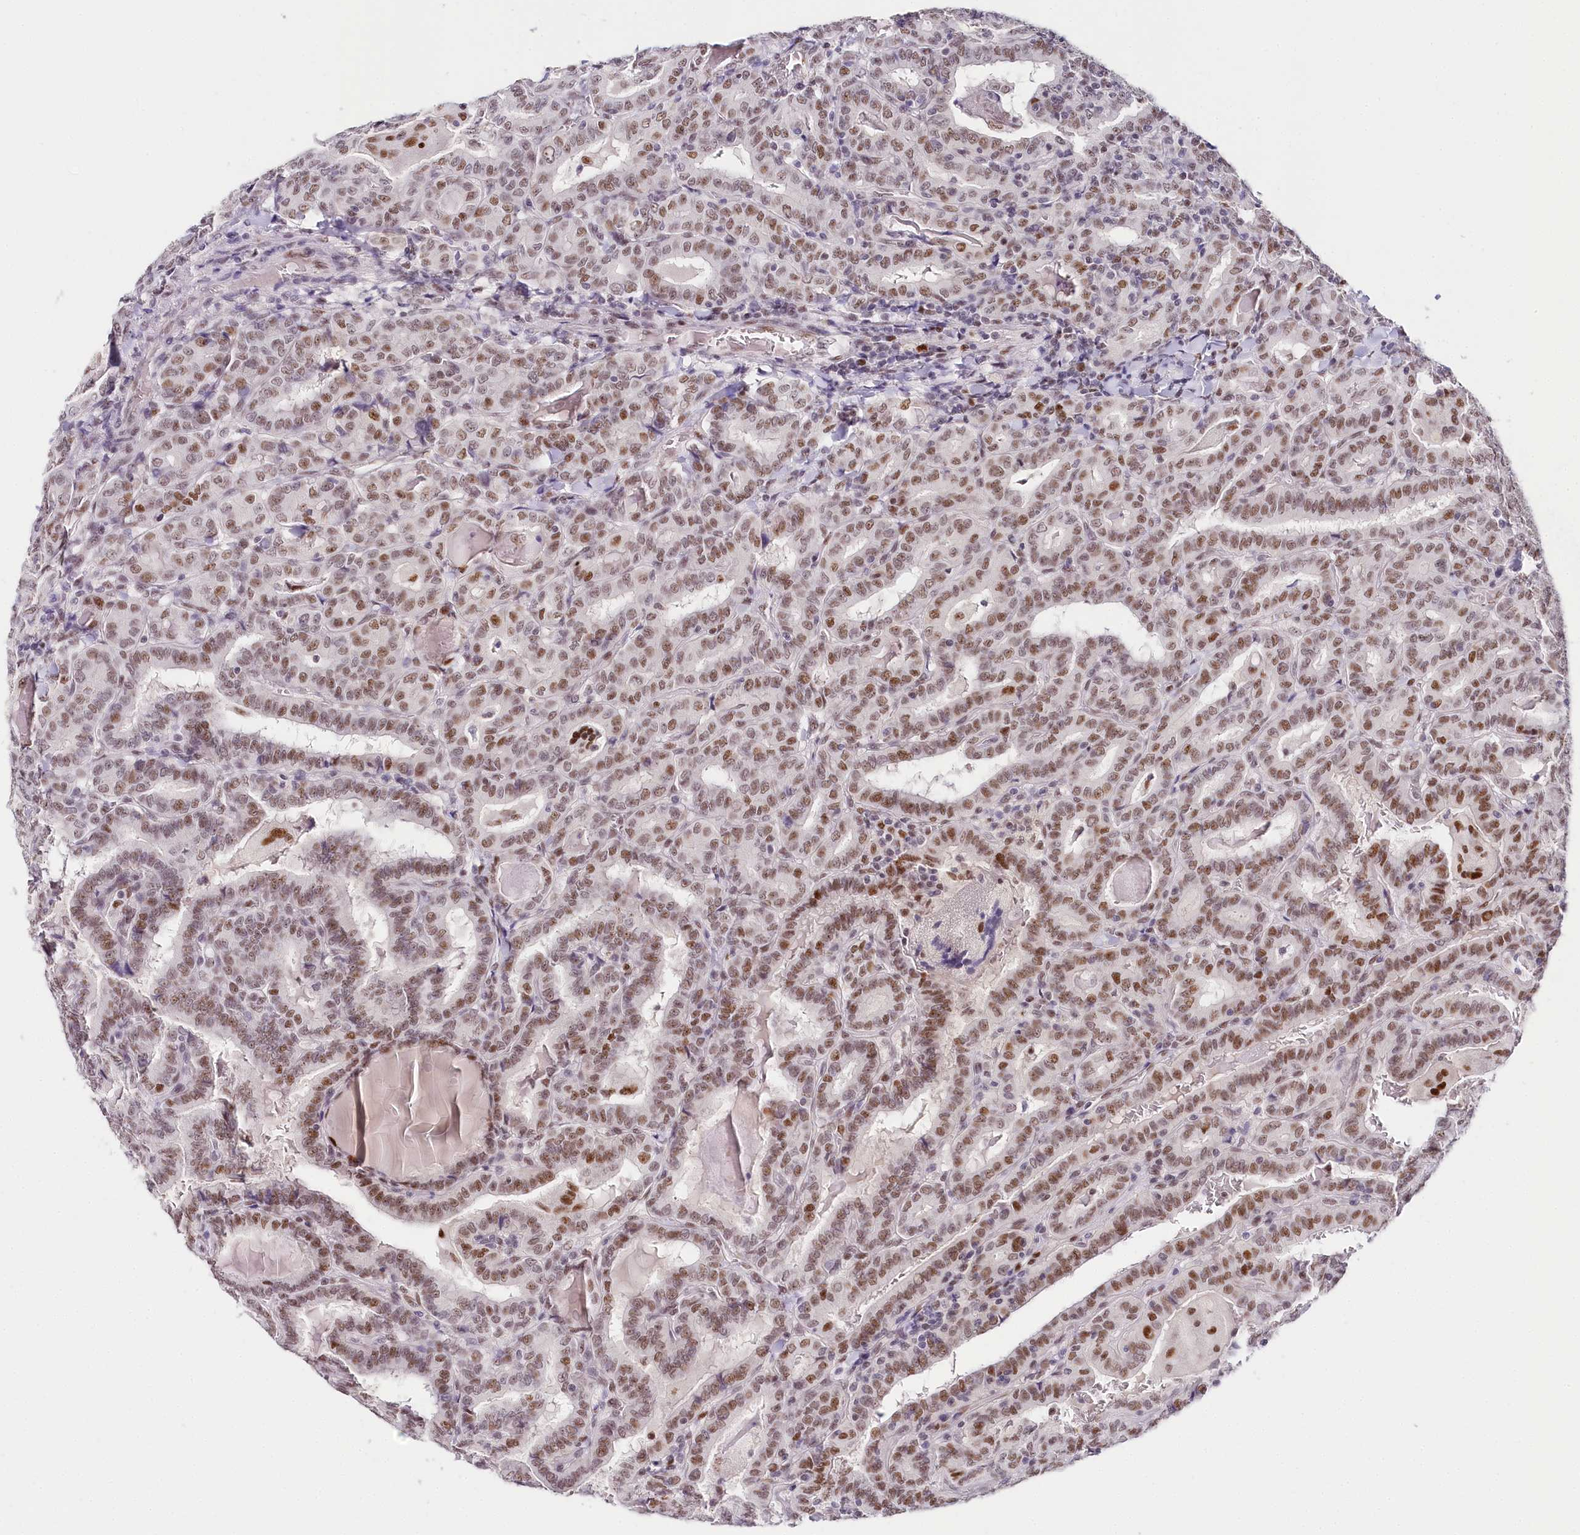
{"staining": {"intensity": "moderate", "quantity": ">75%", "location": "nuclear"}, "tissue": "thyroid cancer", "cell_type": "Tumor cells", "image_type": "cancer", "snomed": [{"axis": "morphology", "description": "Papillary adenocarcinoma, NOS"}, {"axis": "topography", "description": "Thyroid gland"}], "caption": "This is an image of immunohistochemistry (IHC) staining of thyroid papillary adenocarcinoma, which shows moderate staining in the nuclear of tumor cells.", "gene": "TP53", "patient": {"sex": "female", "age": 72}}